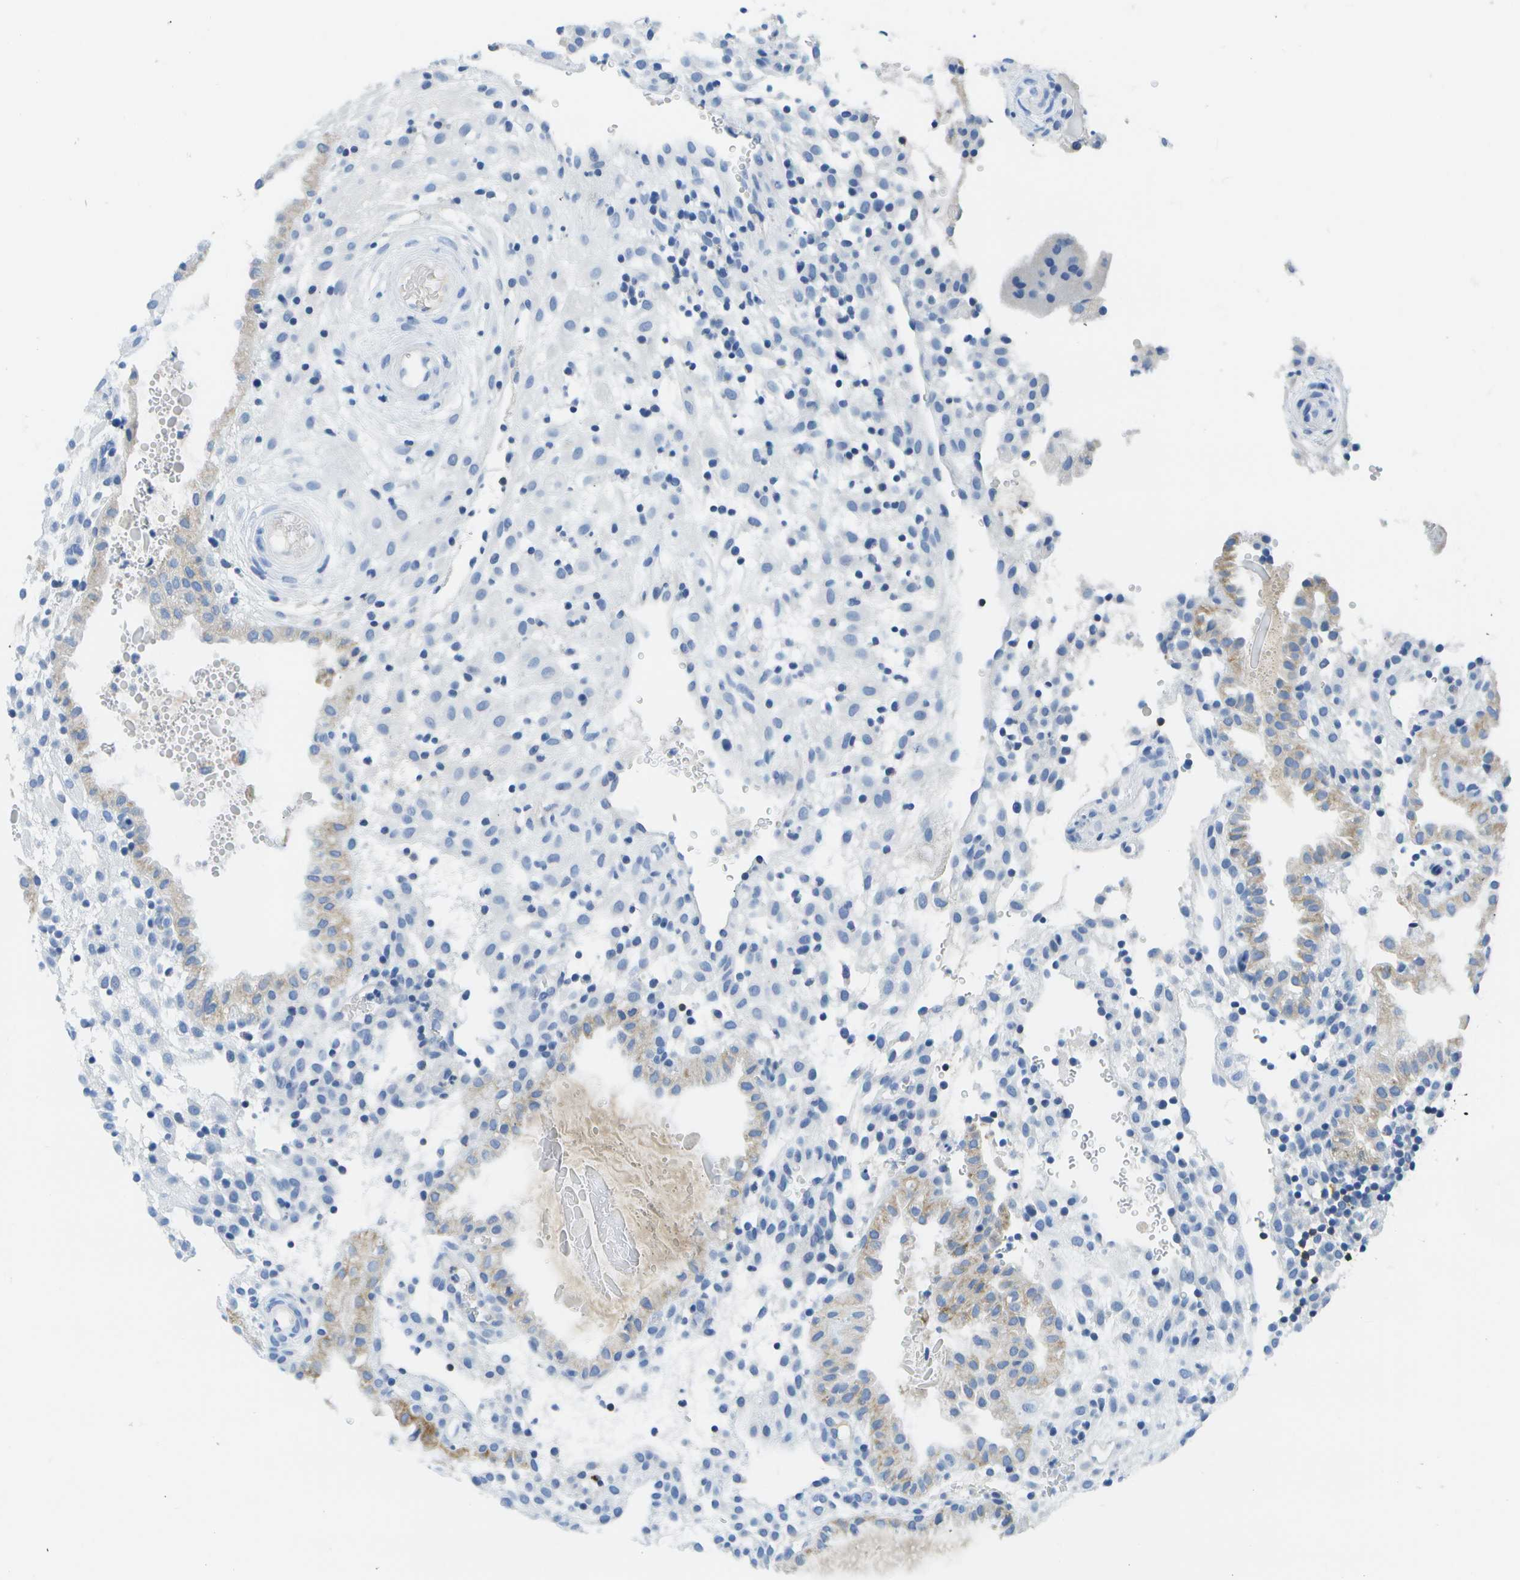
{"staining": {"intensity": "negative", "quantity": "none", "location": "none"}, "tissue": "placenta", "cell_type": "Decidual cells", "image_type": "normal", "snomed": [{"axis": "morphology", "description": "Normal tissue, NOS"}, {"axis": "topography", "description": "Placenta"}], "caption": "Photomicrograph shows no significant protein positivity in decidual cells of normal placenta. (DAB IHC, high magnification).", "gene": "MS4A1", "patient": {"sex": "female", "age": 18}}